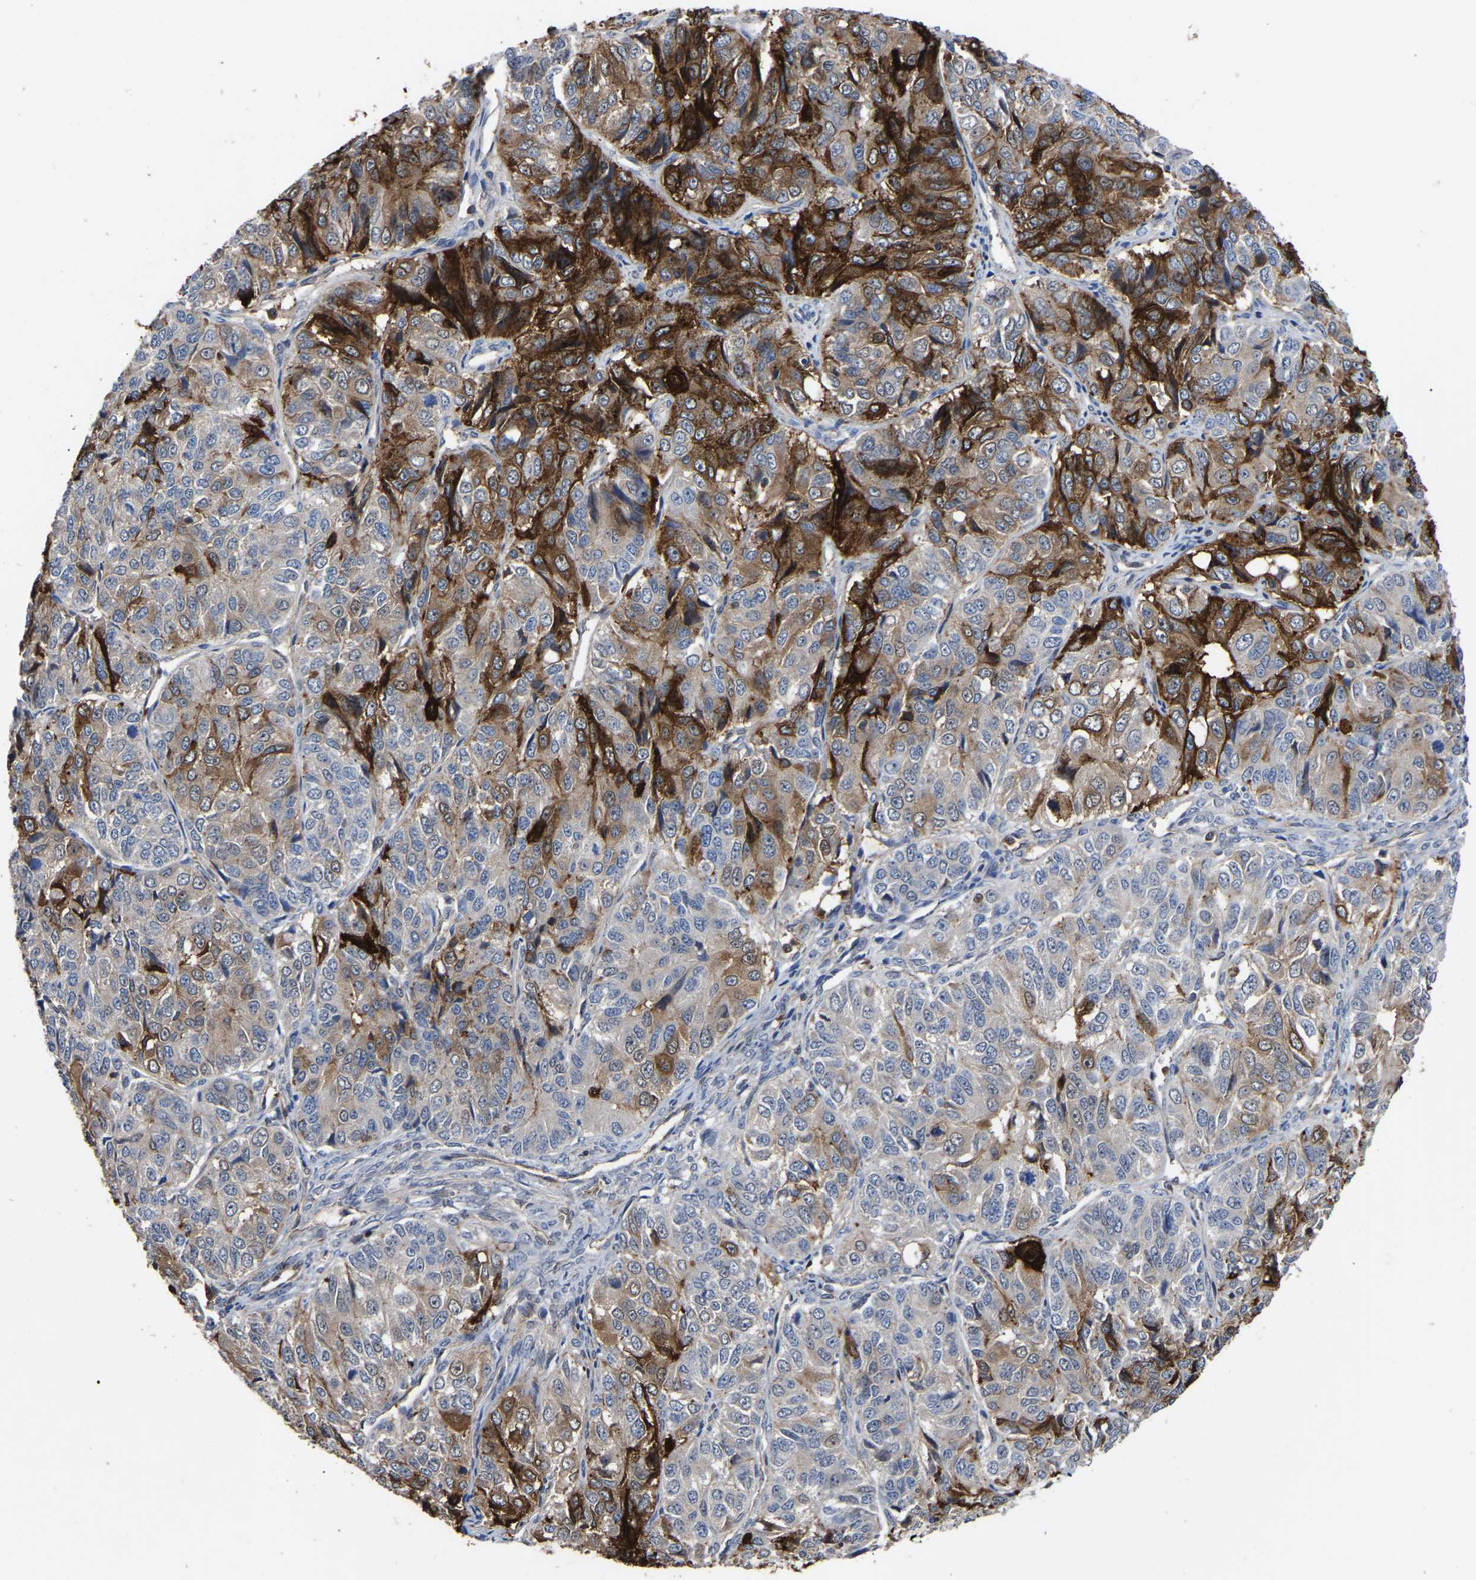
{"staining": {"intensity": "moderate", "quantity": "25%-75%", "location": "cytoplasmic/membranous"}, "tissue": "ovarian cancer", "cell_type": "Tumor cells", "image_type": "cancer", "snomed": [{"axis": "morphology", "description": "Carcinoma, endometroid"}, {"axis": "topography", "description": "Ovary"}], "caption": "The immunohistochemical stain shows moderate cytoplasmic/membranous positivity in tumor cells of ovarian endometroid carcinoma tissue. (DAB IHC with brightfield microscopy, high magnification).", "gene": "CIT", "patient": {"sex": "female", "age": 51}}